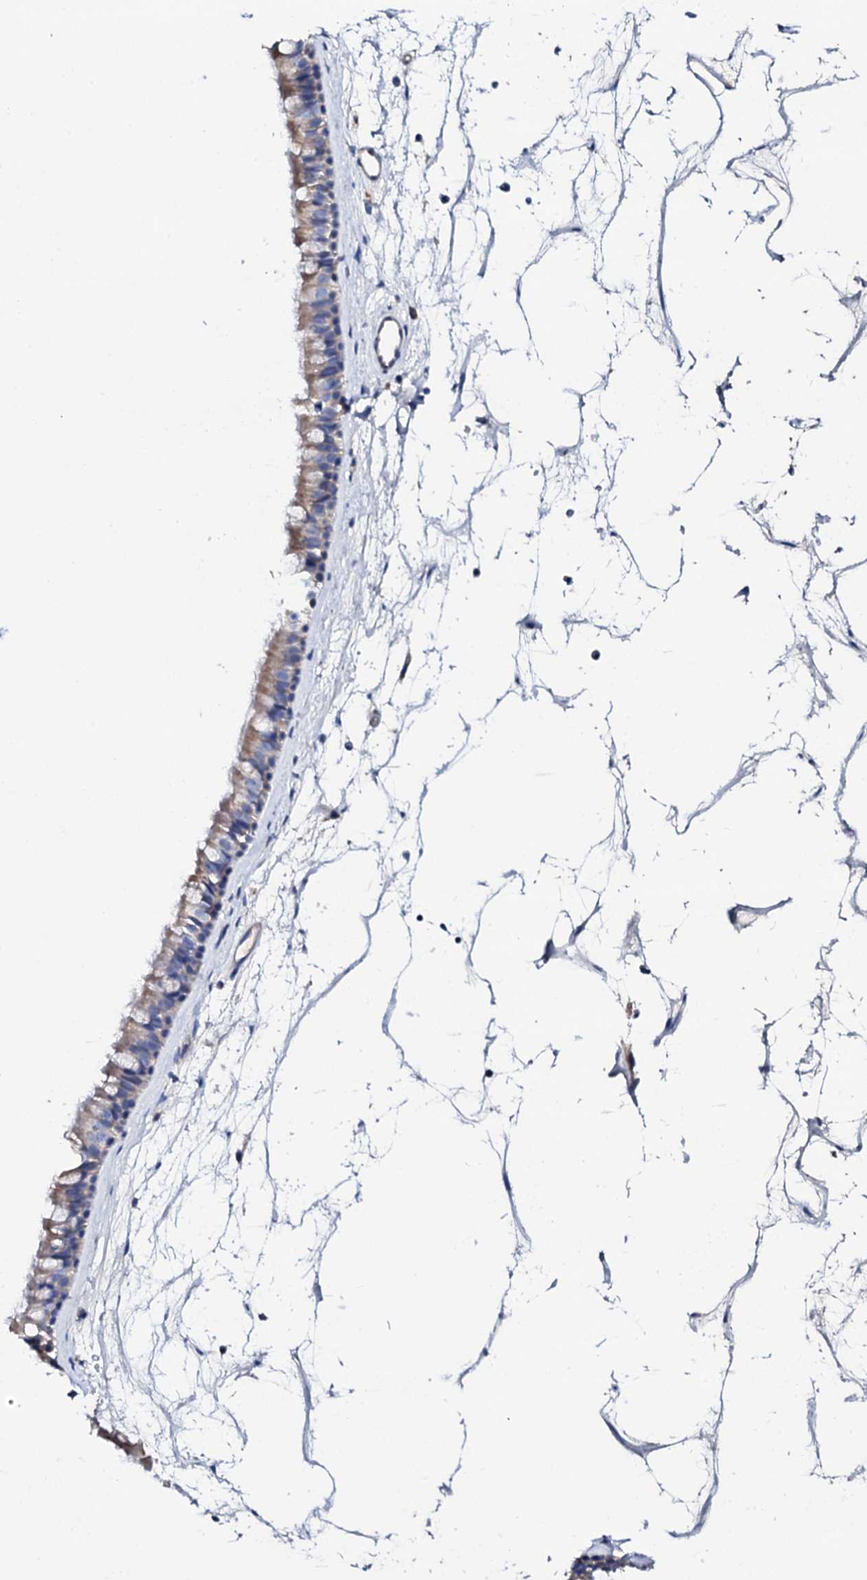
{"staining": {"intensity": "moderate", "quantity": "25%-75%", "location": "cytoplasmic/membranous"}, "tissue": "nasopharynx", "cell_type": "Respiratory epithelial cells", "image_type": "normal", "snomed": [{"axis": "morphology", "description": "Normal tissue, NOS"}, {"axis": "topography", "description": "Nasopharynx"}], "caption": "Immunohistochemistry (IHC) histopathology image of normal nasopharynx: nasopharynx stained using IHC displays medium levels of moderate protein expression localized specifically in the cytoplasmic/membranous of respiratory epithelial cells, appearing as a cytoplasmic/membranous brown color.", "gene": "TCAF2C", "patient": {"sex": "male", "age": 64}}